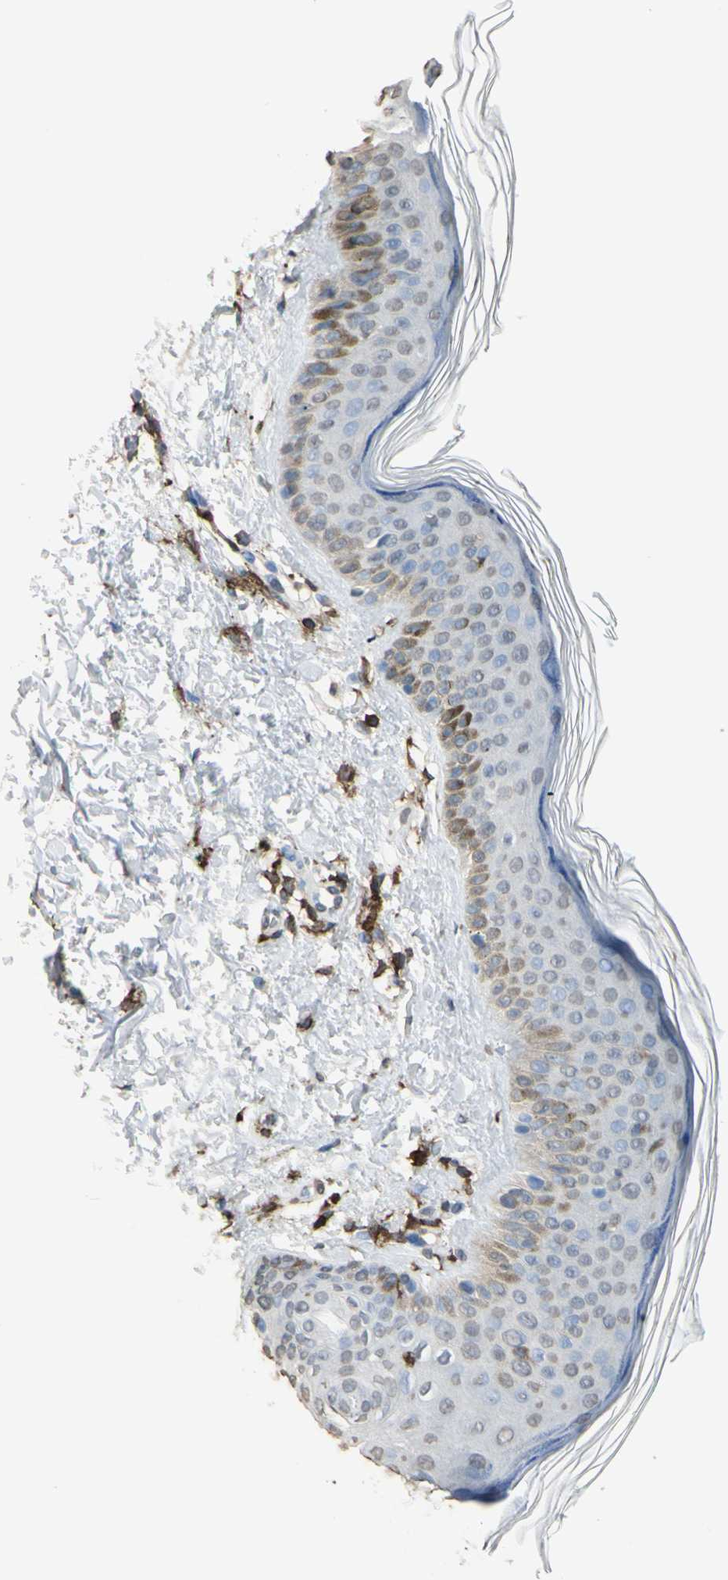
{"staining": {"intensity": "negative", "quantity": "none", "location": "none"}, "tissue": "skin", "cell_type": "Fibroblasts", "image_type": "normal", "snomed": [{"axis": "morphology", "description": "Normal tissue, NOS"}, {"axis": "topography", "description": "Skin"}], "caption": "Immunohistochemistry micrograph of unremarkable skin stained for a protein (brown), which shows no staining in fibroblasts.", "gene": "PSTPIP1", "patient": {"sex": "male", "age": 71}}